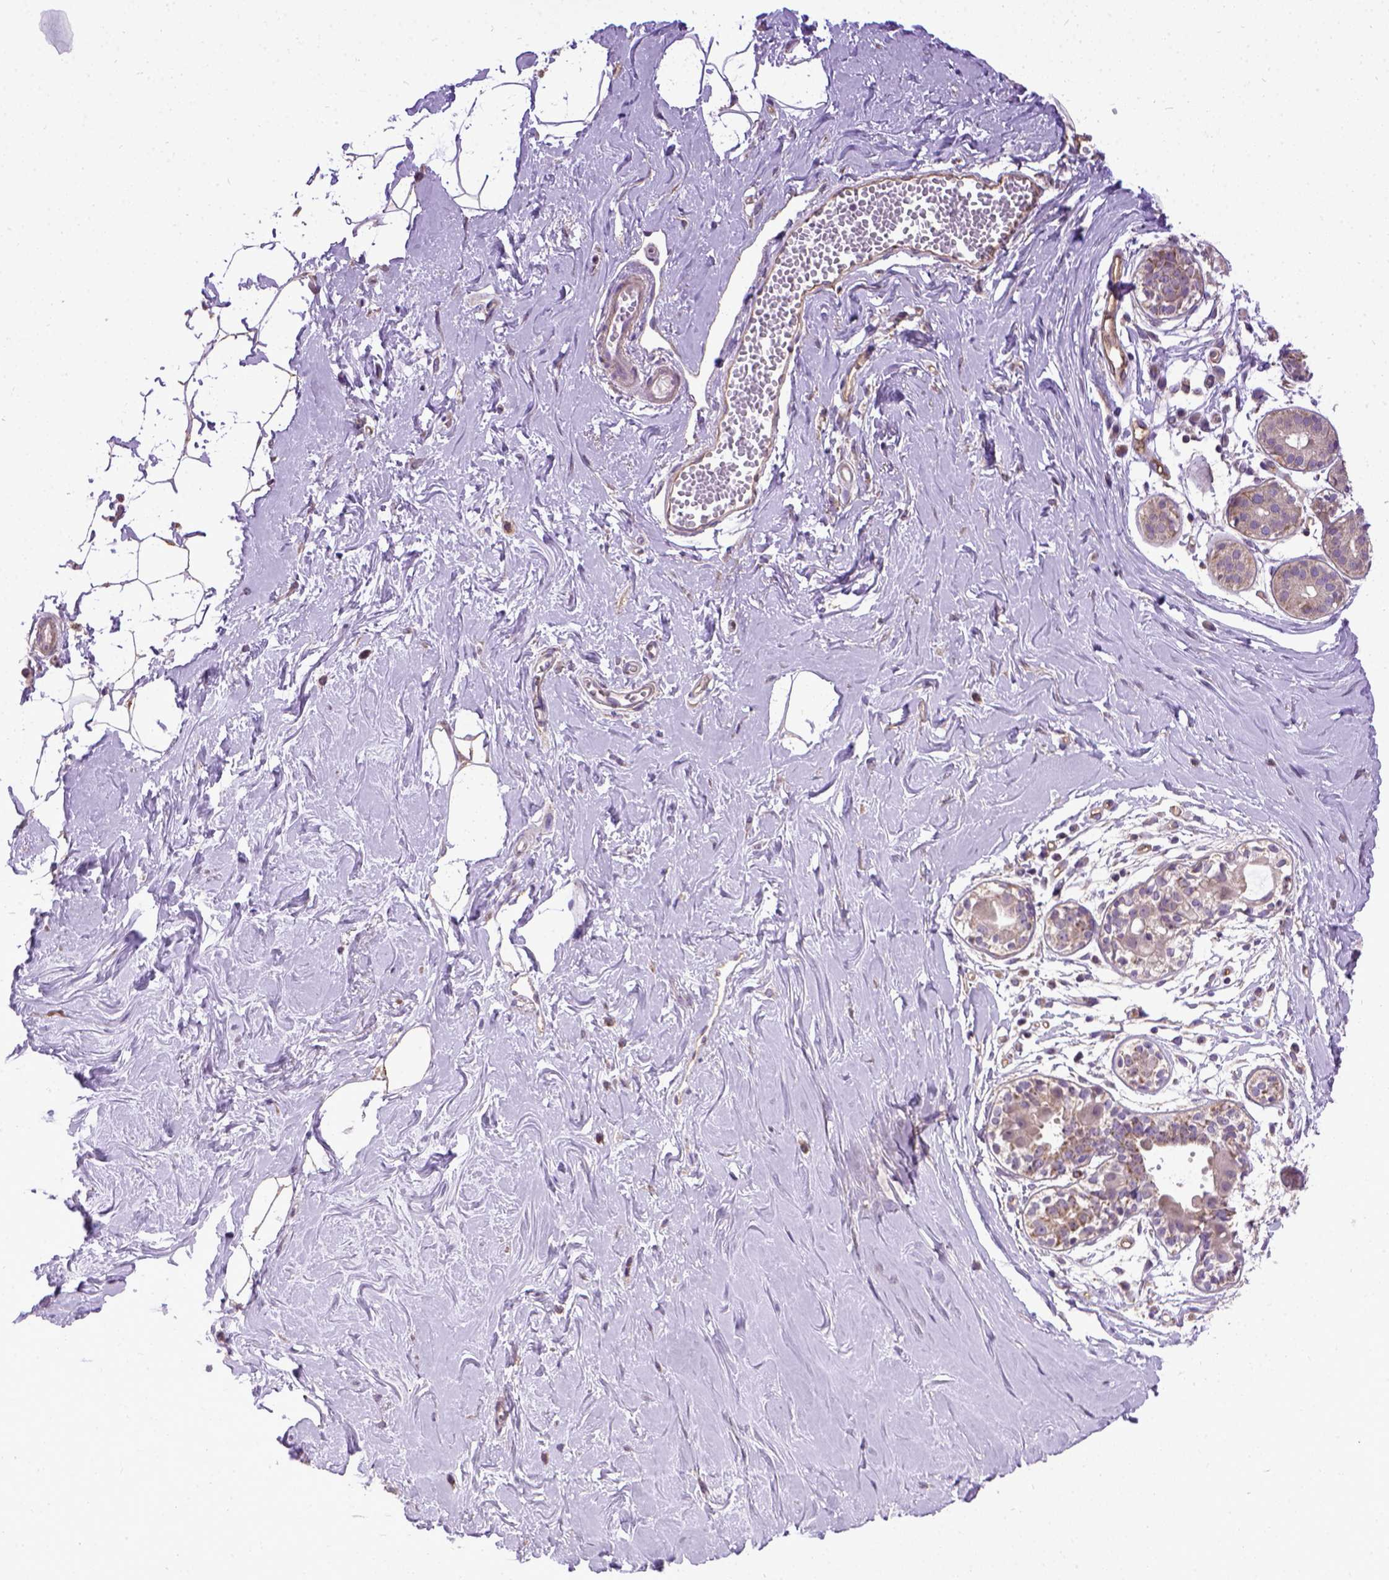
{"staining": {"intensity": "weak", "quantity": "25%-75%", "location": "cytoplasmic/membranous"}, "tissue": "breast", "cell_type": "Adipocytes", "image_type": "normal", "snomed": [{"axis": "morphology", "description": "Normal tissue, NOS"}, {"axis": "topography", "description": "Breast"}], "caption": "This photomicrograph exhibits immunohistochemistry staining of benign breast, with low weak cytoplasmic/membranous staining in about 25%-75% of adipocytes.", "gene": "ENG", "patient": {"sex": "female", "age": 49}}